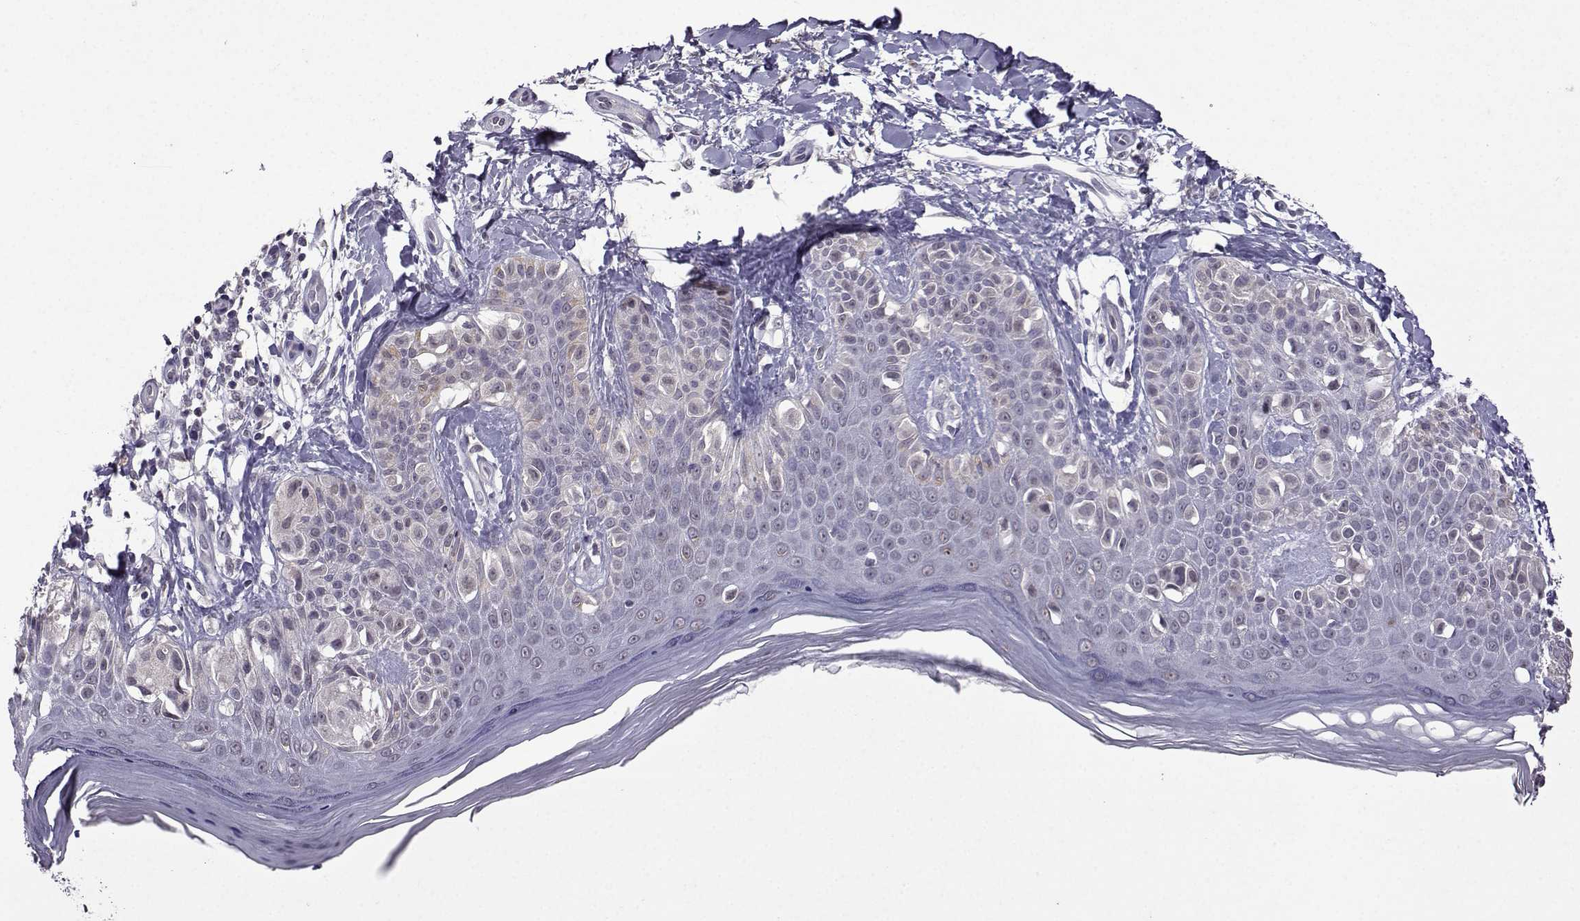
{"staining": {"intensity": "negative", "quantity": "none", "location": "none"}, "tissue": "melanoma", "cell_type": "Tumor cells", "image_type": "cancer", "snomed": [{"axis": "morphology", "description": "Malignant melanoma, NOS"}, {"axis": "topography", "description": "Skin"}], "caption": "Tumor cells show no significant protein positivity in melanoma. (Stains: DAB (3,3'-diaminobenzidine) immunohistochemistry (IHC) with hematoxylin counter stain, Microscopy: brightfield microscopy at high magnification).", "gene": "CCL28", "patient": {"sex": "female", "age": 73}}